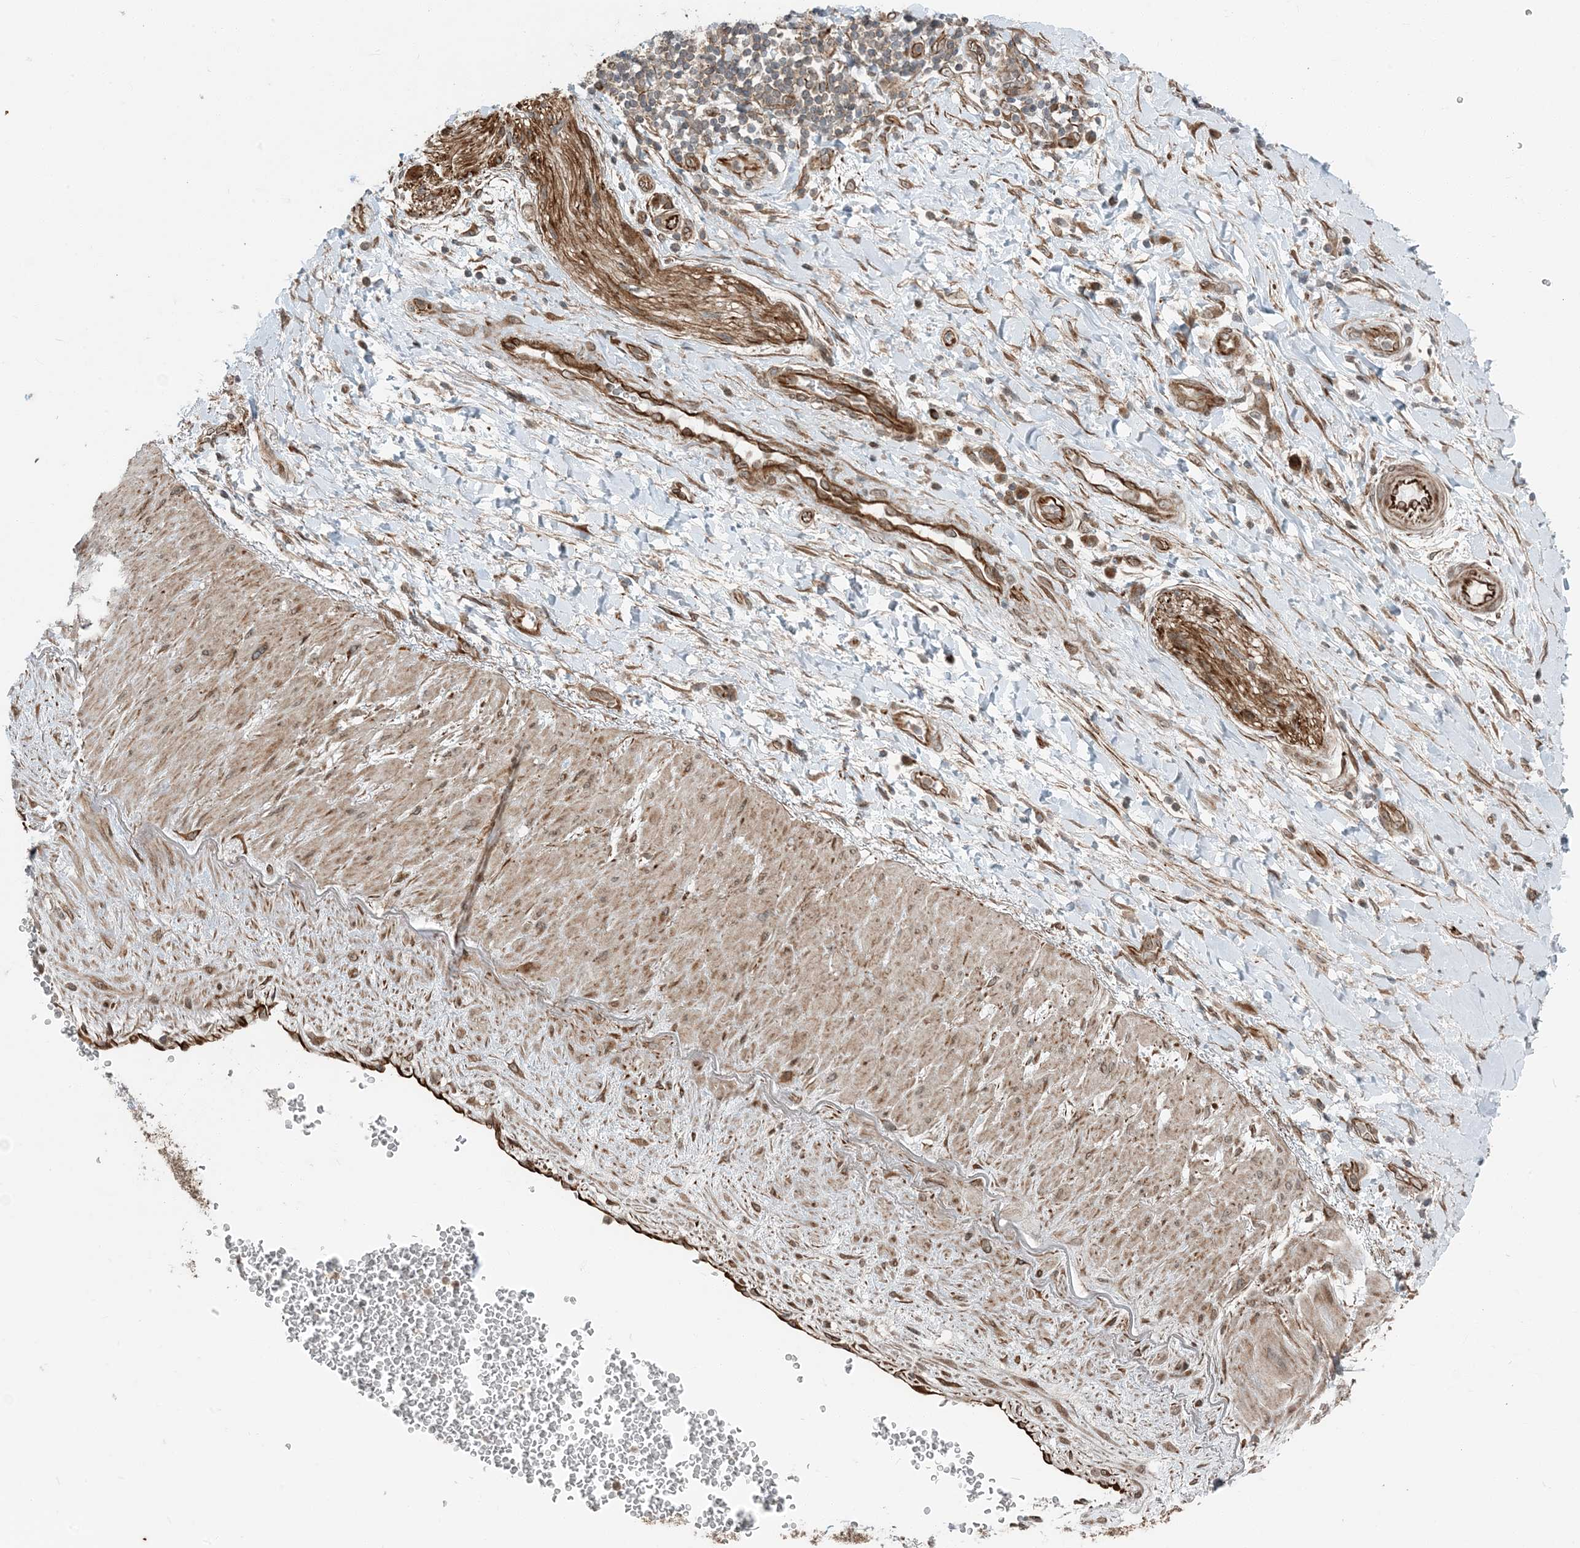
{"staining": {"intensity": "strong", "quantity": "25%-75%", "location": "cytoplasmic/membranous"}, "tissue": "soft tissue", "cell_type": "Chondrocytes", "image_type": "normal", "snomed": [{"axis": "morphology", "description": "Normal tissue, NOS"}, {"axis": "morphology", "description": "Adenocarcinoma, NOS"}, {"axis": "topography", "description": "Pancreas"}, {"axis": "topography", "description": "Peripheral nerve tissue"}], "caption": "The image exhibits a brown stain indicating the presence of a protein in the cytoplasmic/membranous of chondrocytes in soft tissue.", "gene": "EDEM2", "patient": {"sex": "male", "age": 59}}